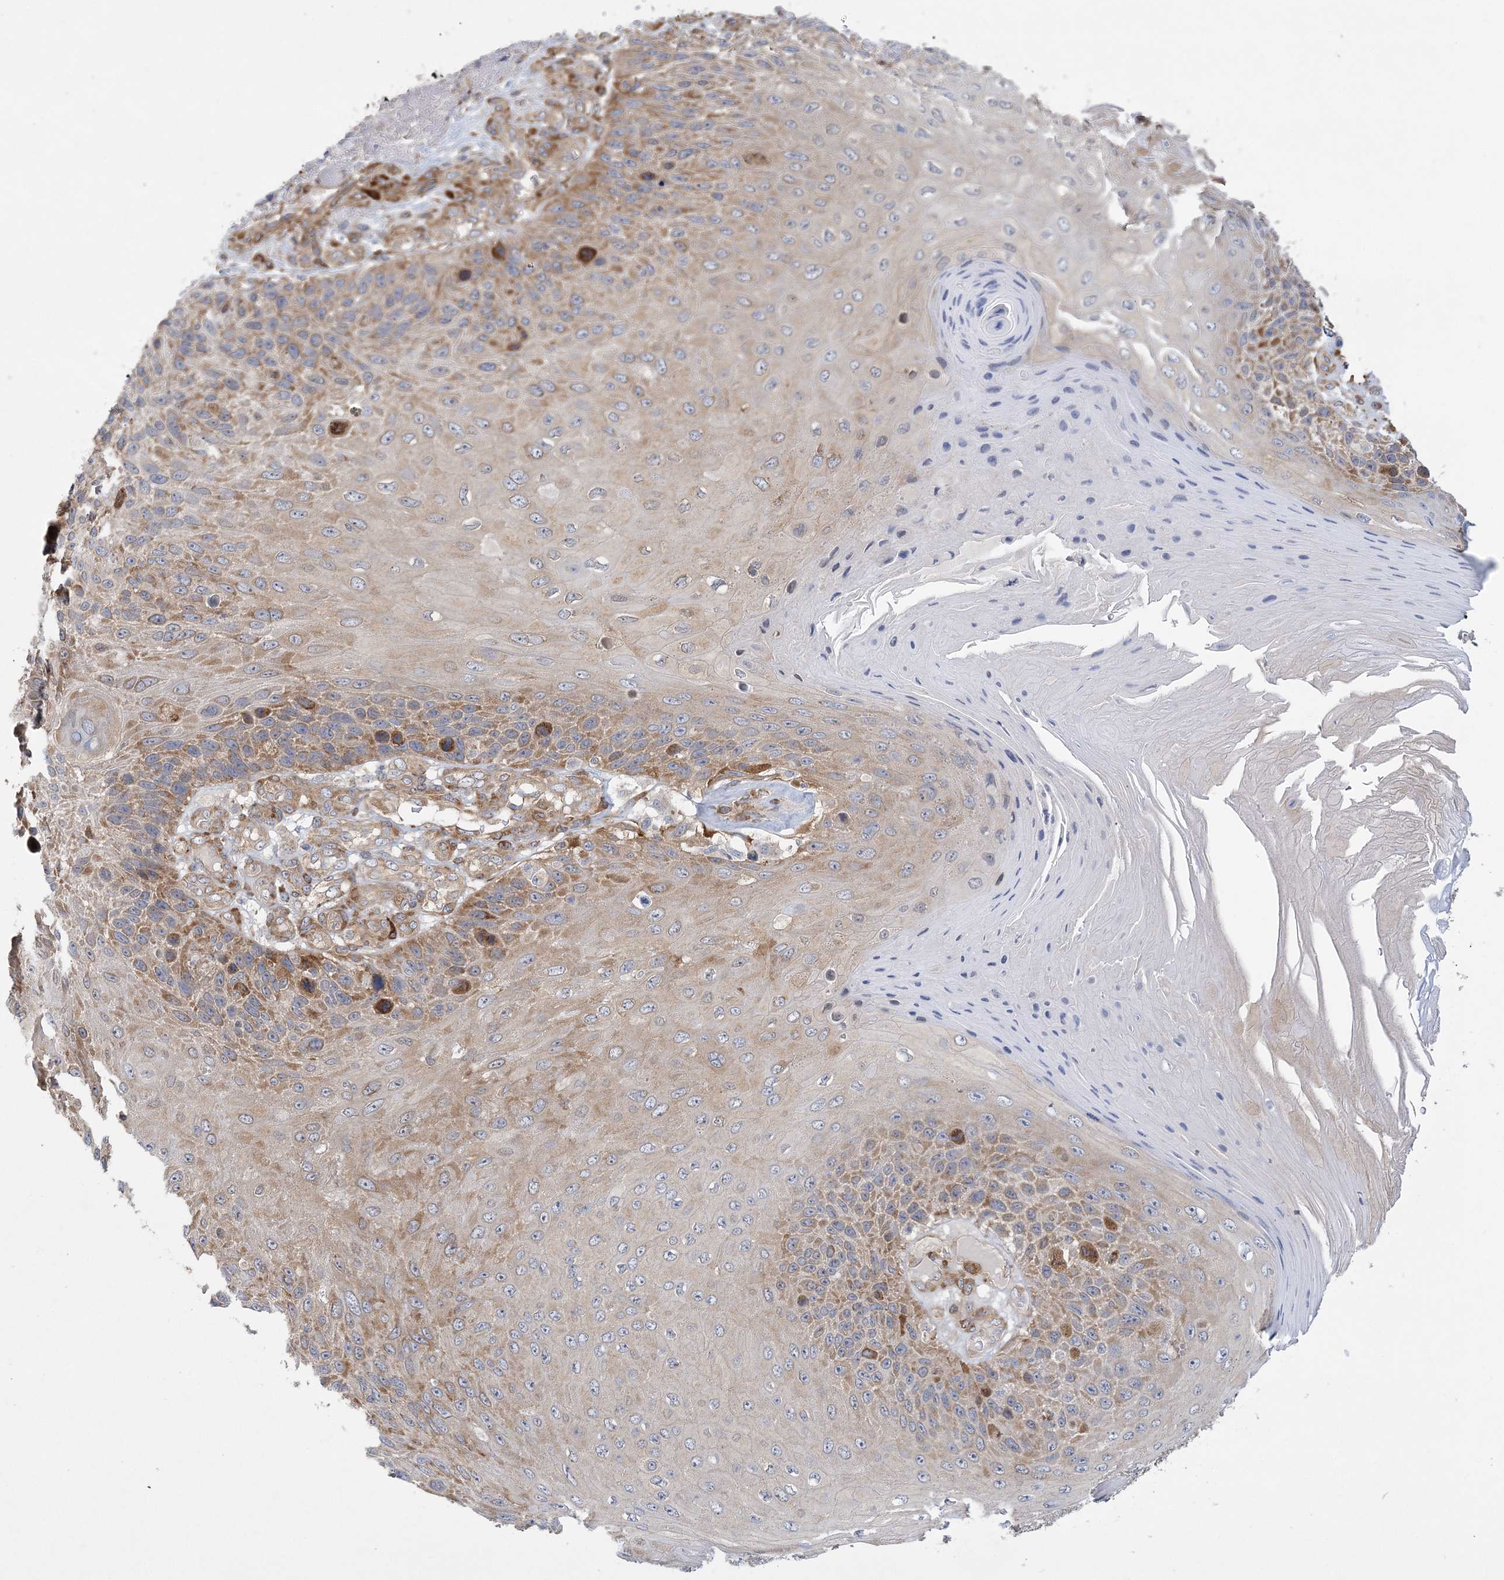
{"staining": {"intensity": "moderate", "quantity": "<25%", "location": "cytoplasmic/membranous"}, "tissue": "skin cancer", "cell_type": "Tumor cells", "image_type": "cancer", "snomed": [{"axis": "morphology", "description": "Squamous cell carcinoma, NOS"}, {"axis": "topography", "description": "Skin"}], "caption": "Protein analysis of skin cancer tissue exhibits moderate cytoplasmic/membranous positivity in about <25% of tumor cells.", "gene": "MAP4K5", "patient": {"sex": "female", "age": 88}}